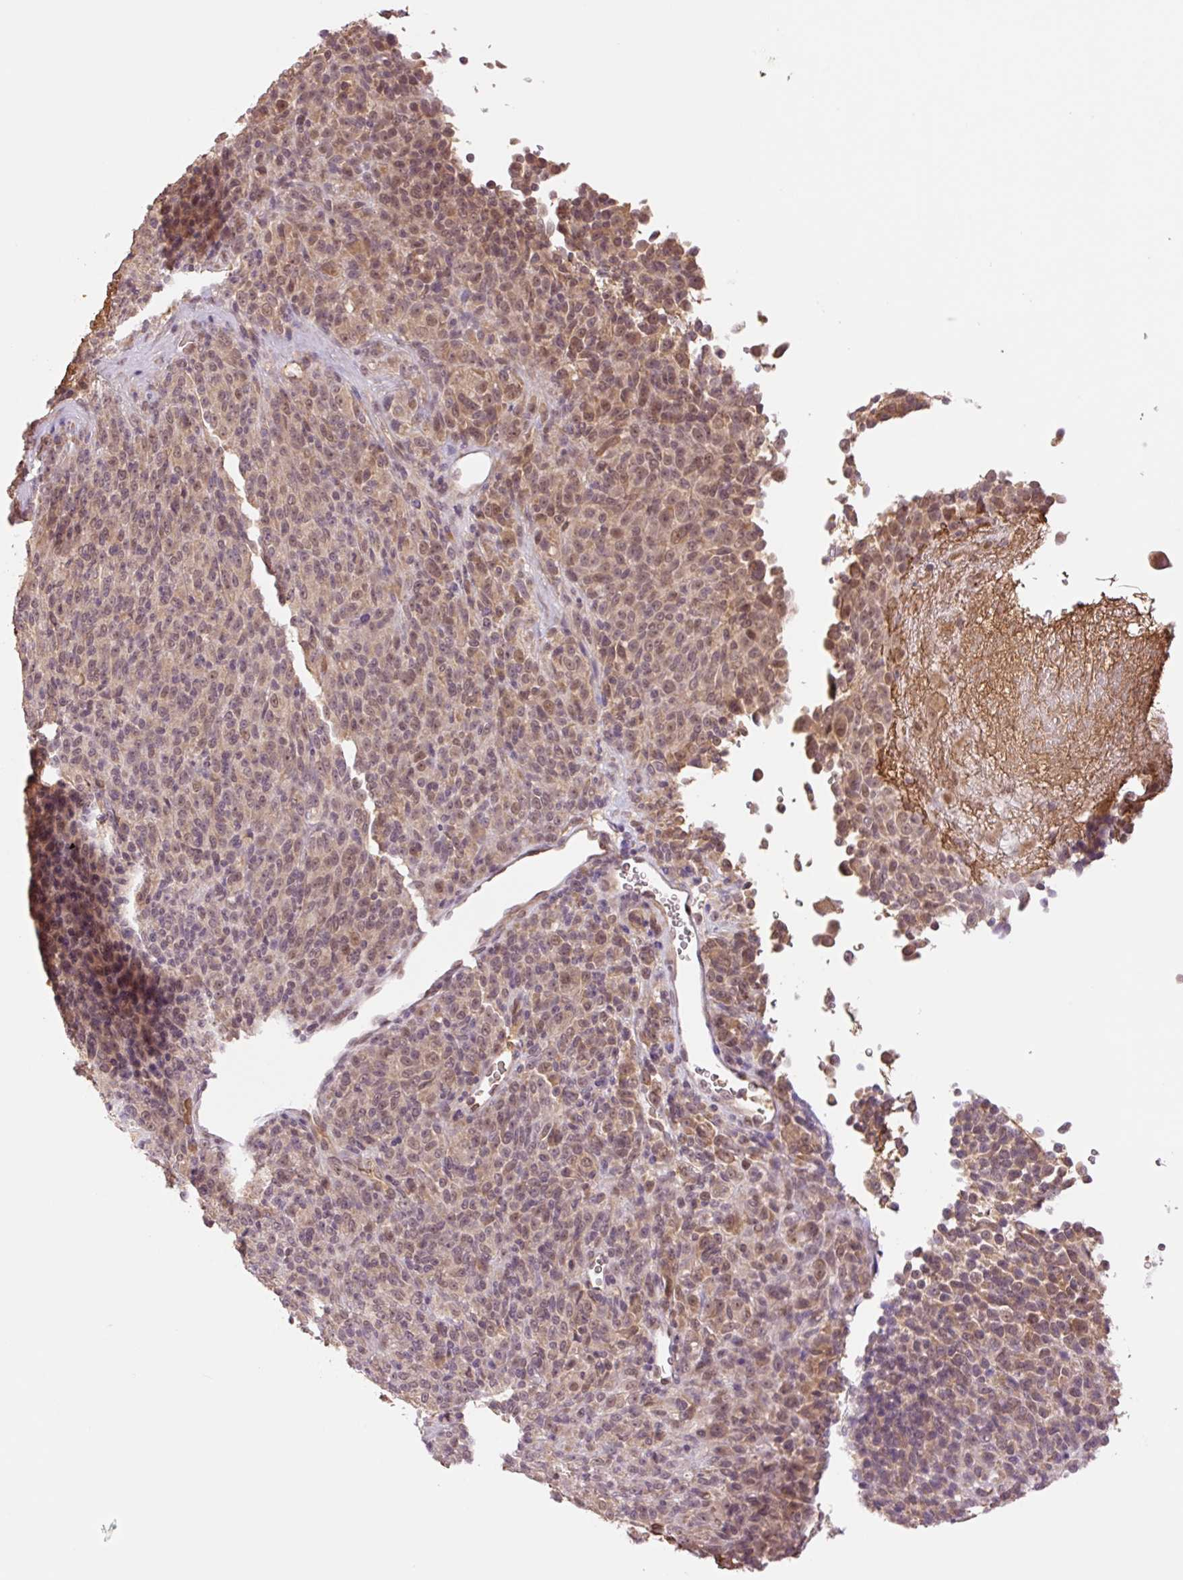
{"staining": {"intensity": "moderate", "quantity": "25%-75%", "location": "nuclear"}, "tissue": "melanoma", "cell_type": "Tumor cells", "image_type": "cancer", "snomed": [{"axis": "morphology", "description": "Malignant melanoma, Metastatic site"}, {"axis": "topography", "description": "Brain"}], "caption": "Melanoma stained with a protein marker exhibits moderate staining in tumor cells.", "gene": "YJU2B", "patient": {"sex": "female", "age": 56}}